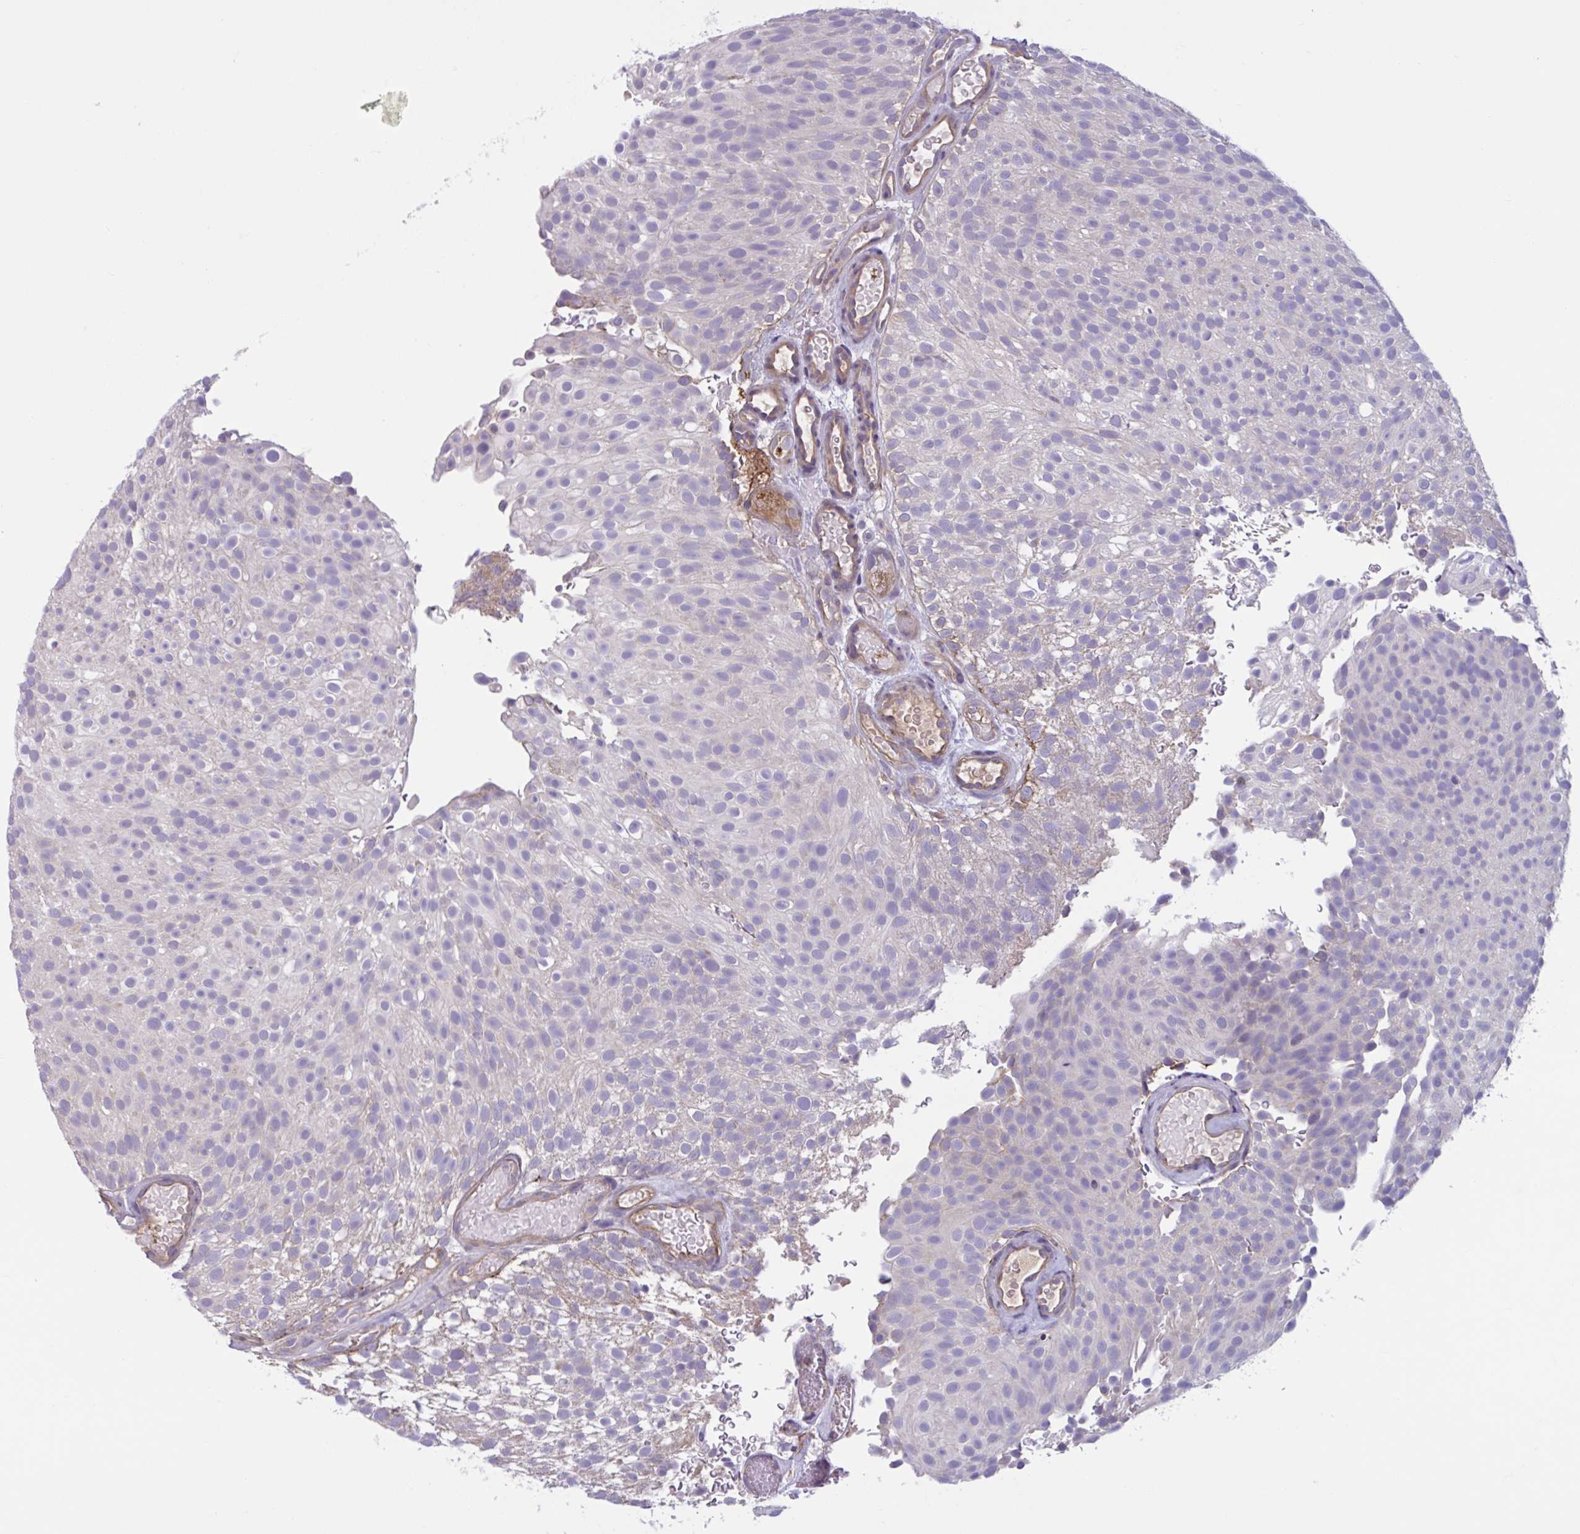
{"staining": {"intensity": "negative", "quantity": "none", "location": "none"}, "tissue": "urothelial cancer", "cell_type": "Tumor cells", "image_type": "cancer", "snomed": [{"axis": "morphology", "description": "Urothelial carcinoma, Low grade"}, {"axis": "topography", "description": "Urinary bladder"}], "caption": "This is a photomicrograph of immunohistochemistry staining of low-grade urothelial carcinoma, which shows no expression in tumor cells.", "gene": "WNT9B", "patient": {"sex": "male", "age": 78}}